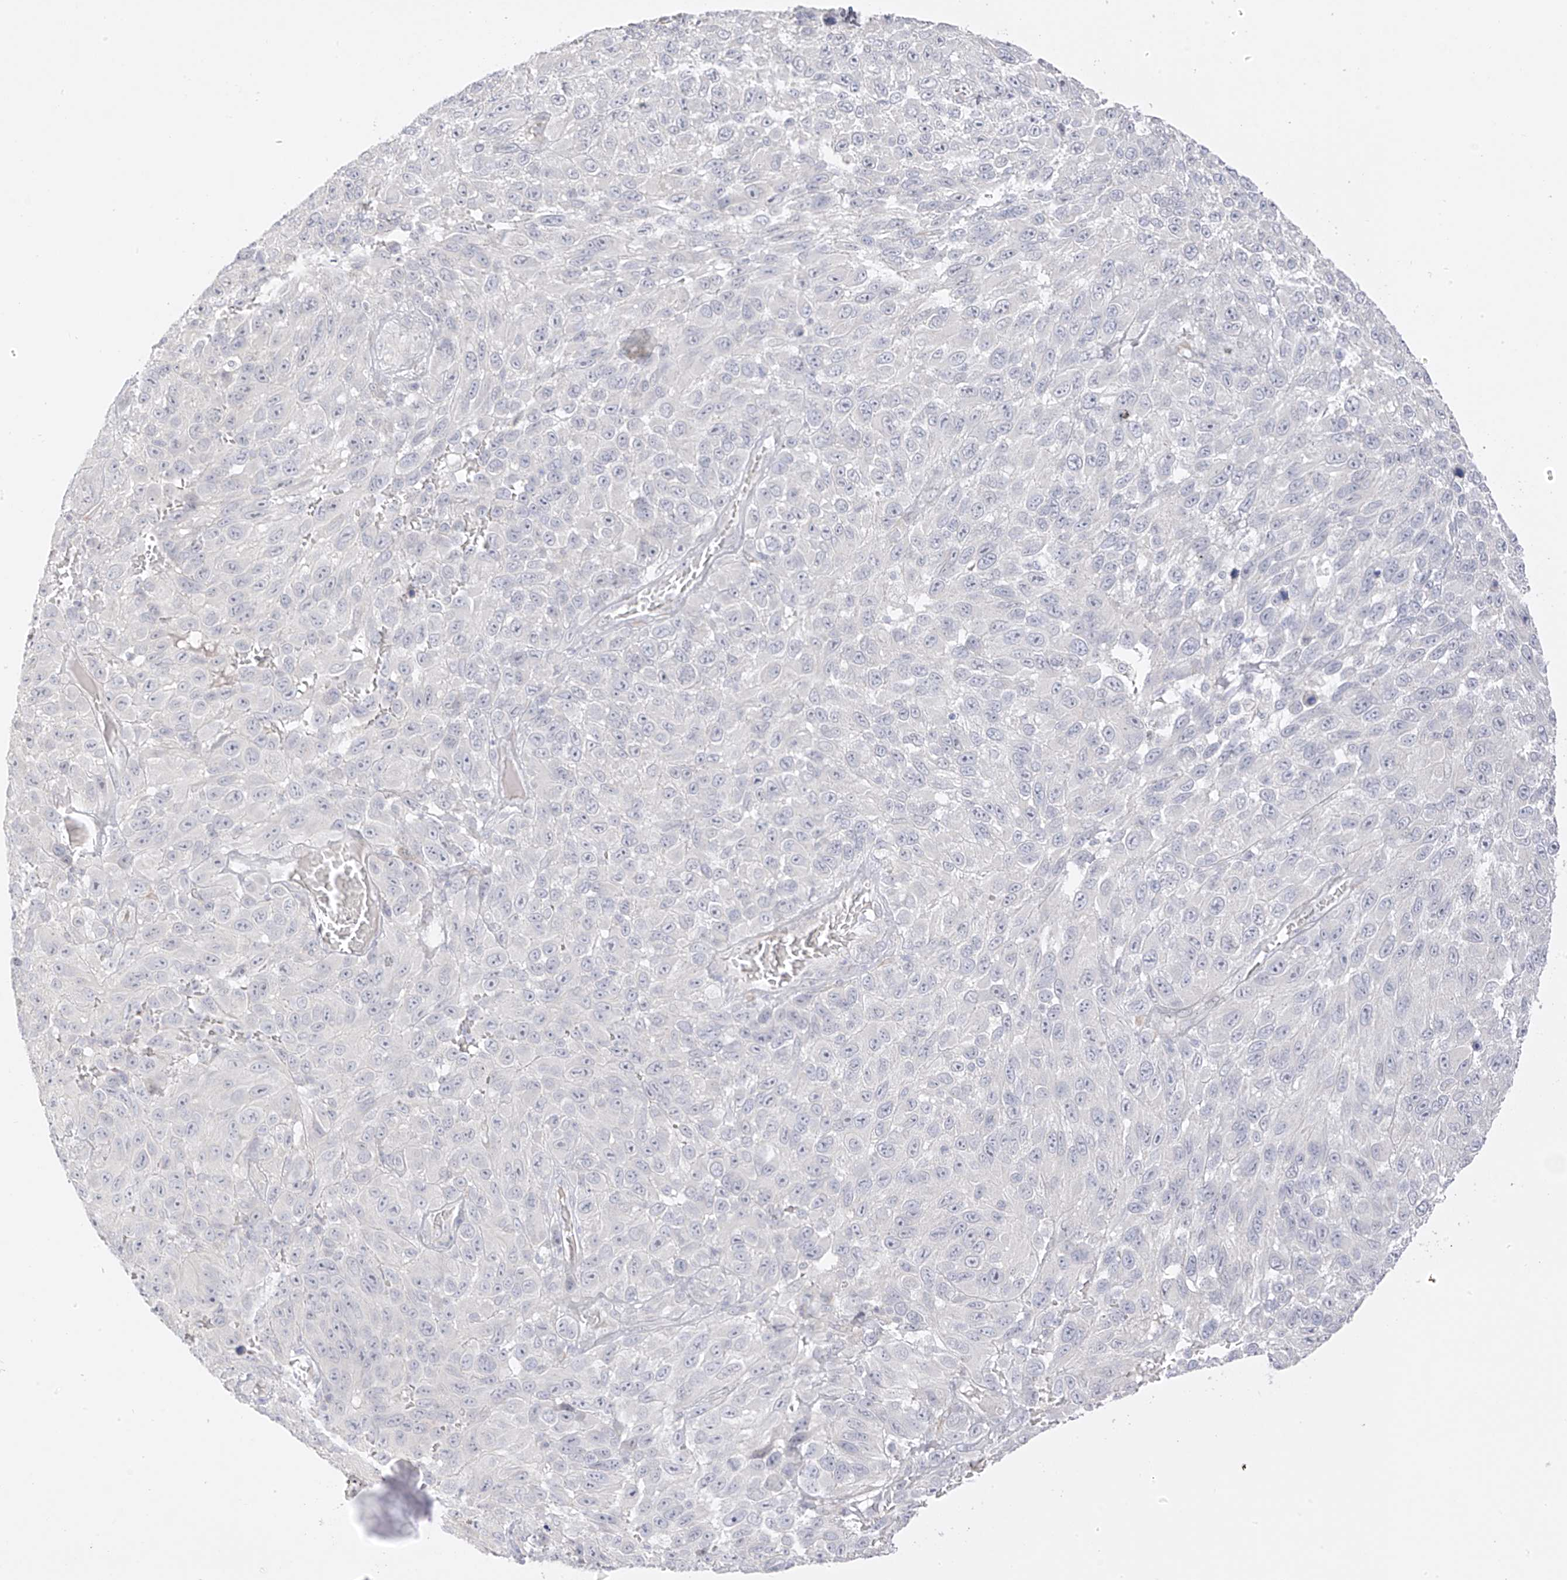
{"staining": {"intensity": "negative", "quantity": "none", "location": "none"}, "tissue": "melanoma", "cell_type": "Tumor cells", "image_type": "cancer", "snomed": [{"axis": "morphology", "description": "Malignant melanoma, NOS"}, {"axis": "topography", "description": "Skin"}], "caption": "Tumor cells are negative for protein expression in human melanoma. The staining was performed using DAB (3,3'-diaminobenzidine) to visualize the protein expression in brown, while the nuclei were stained in blue with hematoxylin (Magnification: 20x).", "gene": "DCDC2", "patient": {"sex": "female", "age": 94}}